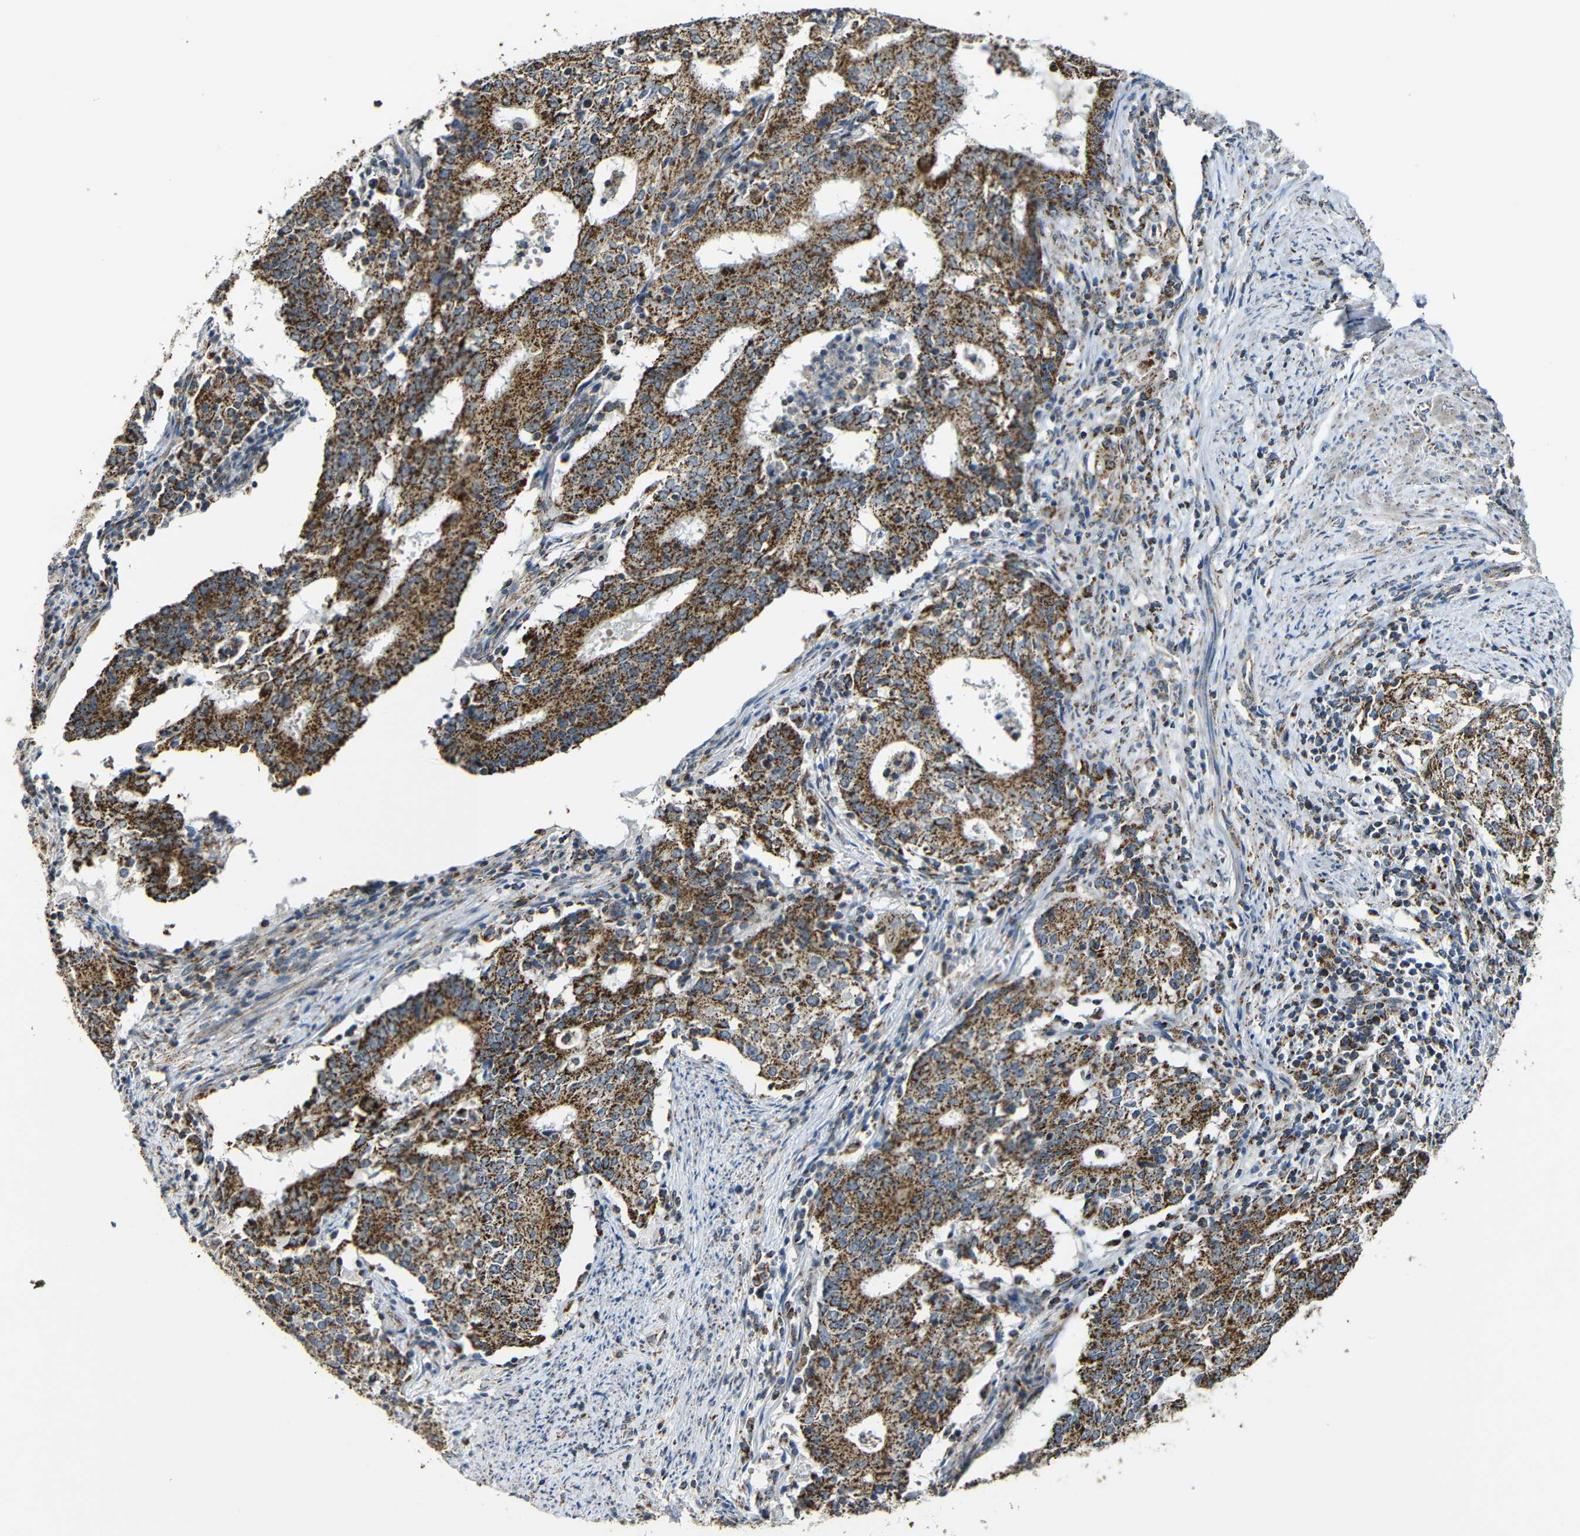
{"staining": {"intensity": "strong", "quantity": ">75%", "location": "cytoplasmic/membranous"}, "tissue": "cervical cancer", "cell_type": "Tumor cells", "image_type": "cancer", "snomed": [{"axis": "morphology", "description": "Adenocarcinoma, NOS"}, {"axis": "topography", "description": "Cervix"}], "caption": "High-power microscopy captured an immunohistochemistry (IHC) photomicrograph of cervical adenocarcinoma, revealing strong cytoplasmic/membranous staining in approximately >75% of tumor cells. The protein is stained brown, and the nuclei are stained in blue (DAB IHC with brightfield microscopy, high magnification).", "gene": "NR3C2", "patient": {"sex": "female", "age": 44}}